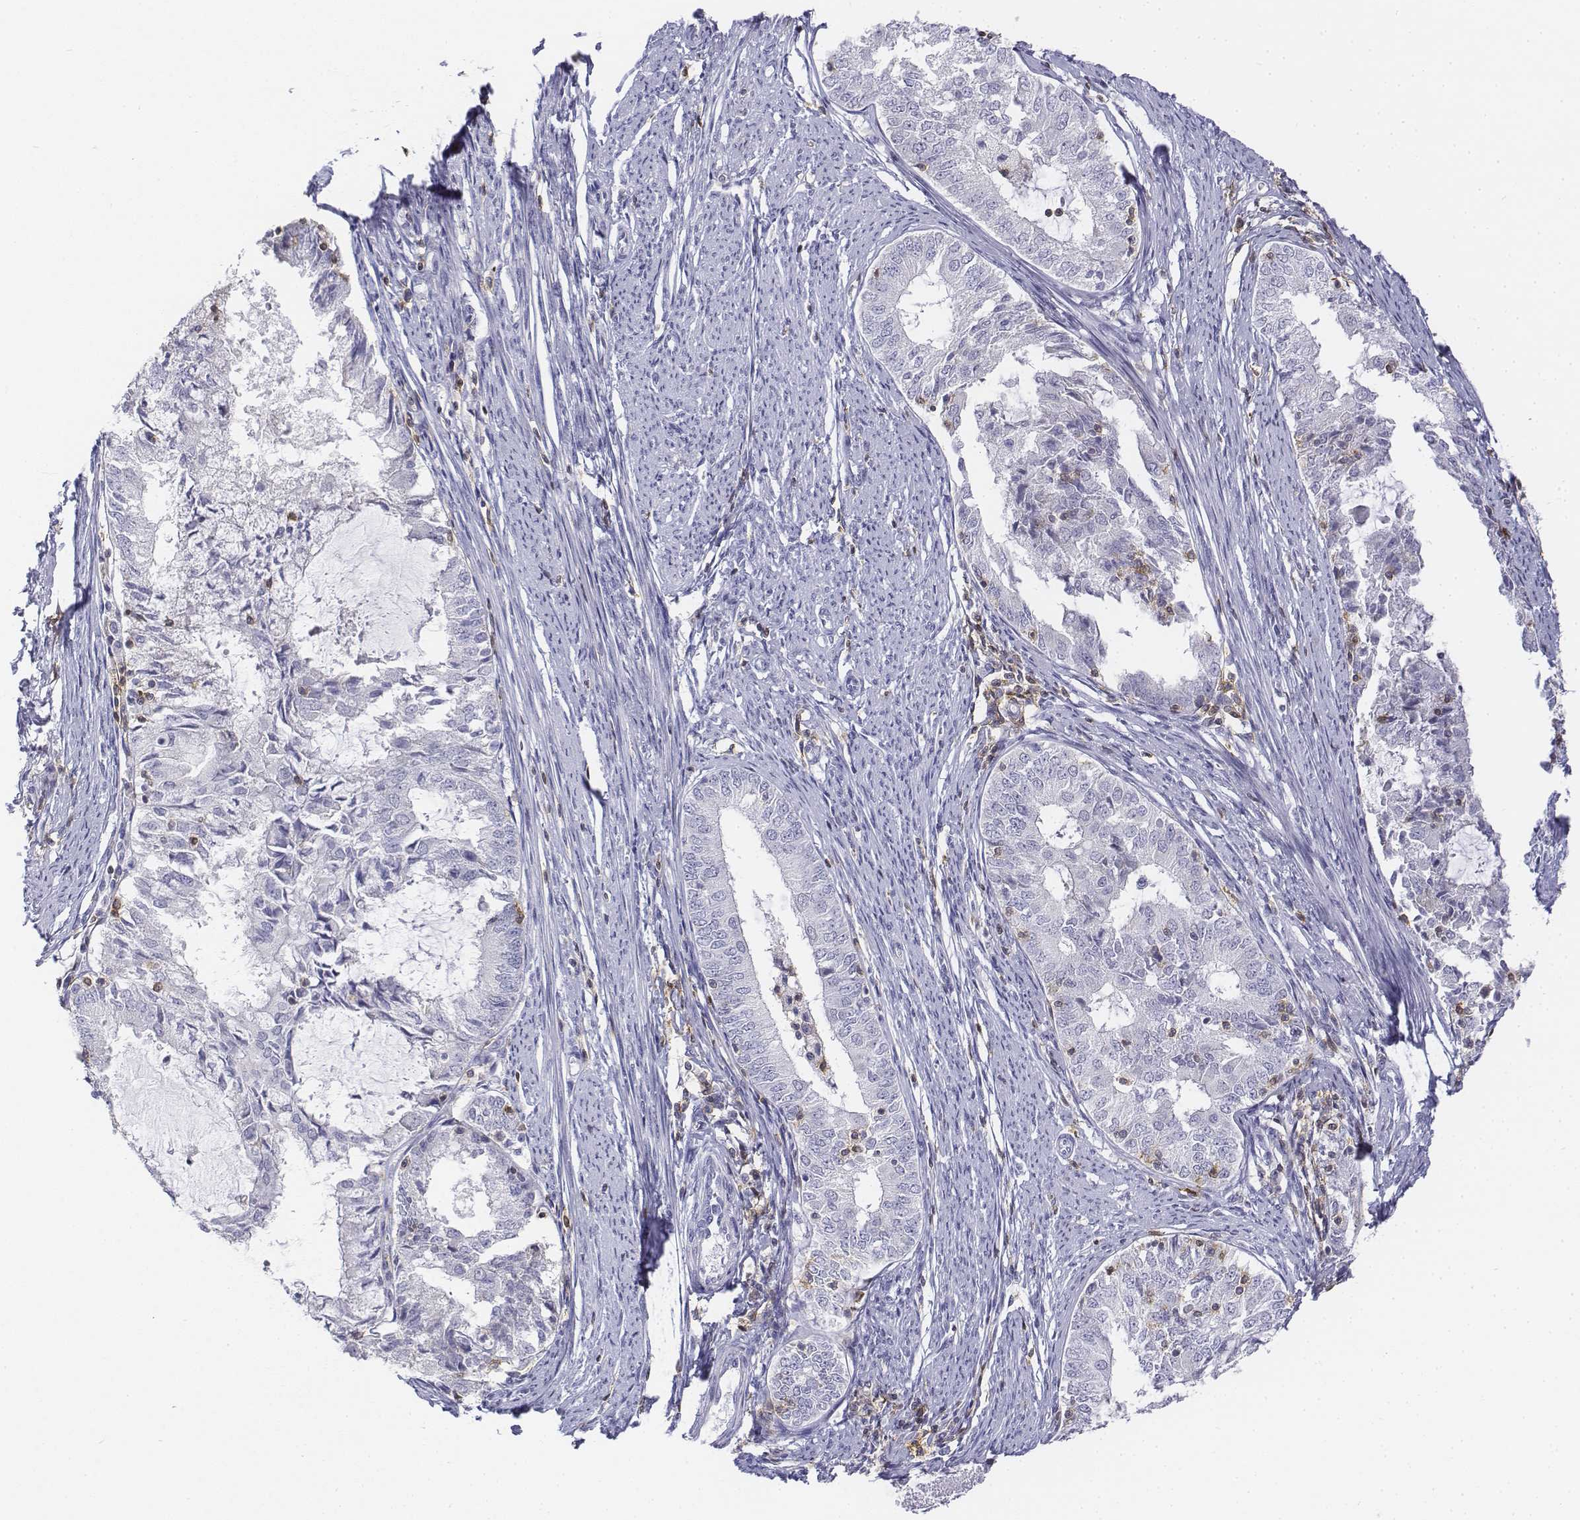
{"staining": {"intensity": "negative", "quantity": "none", "location": "none"}, "tissue": "endometrial cancer", "cell_type": "Tumor cells", "image_type": "cancer", "snomed": [{"axis": "morphology", "description": "Adenocarcinoma, NOS"}, {"axis": "topography", "description": "Endometrium"}], "caption": "Immunohistochemistry image of neoplastic tissue: human endometrial adenocarcinoma stained with DAB (3,3'-diaminobenzidine) reveals no significant protein staining in tumor cells. (DAB immunohistochemistry (IHC) with hematoxylin counter stain).", "gene": "CD3E", "patient": {"sex": "female", "age": 57}}